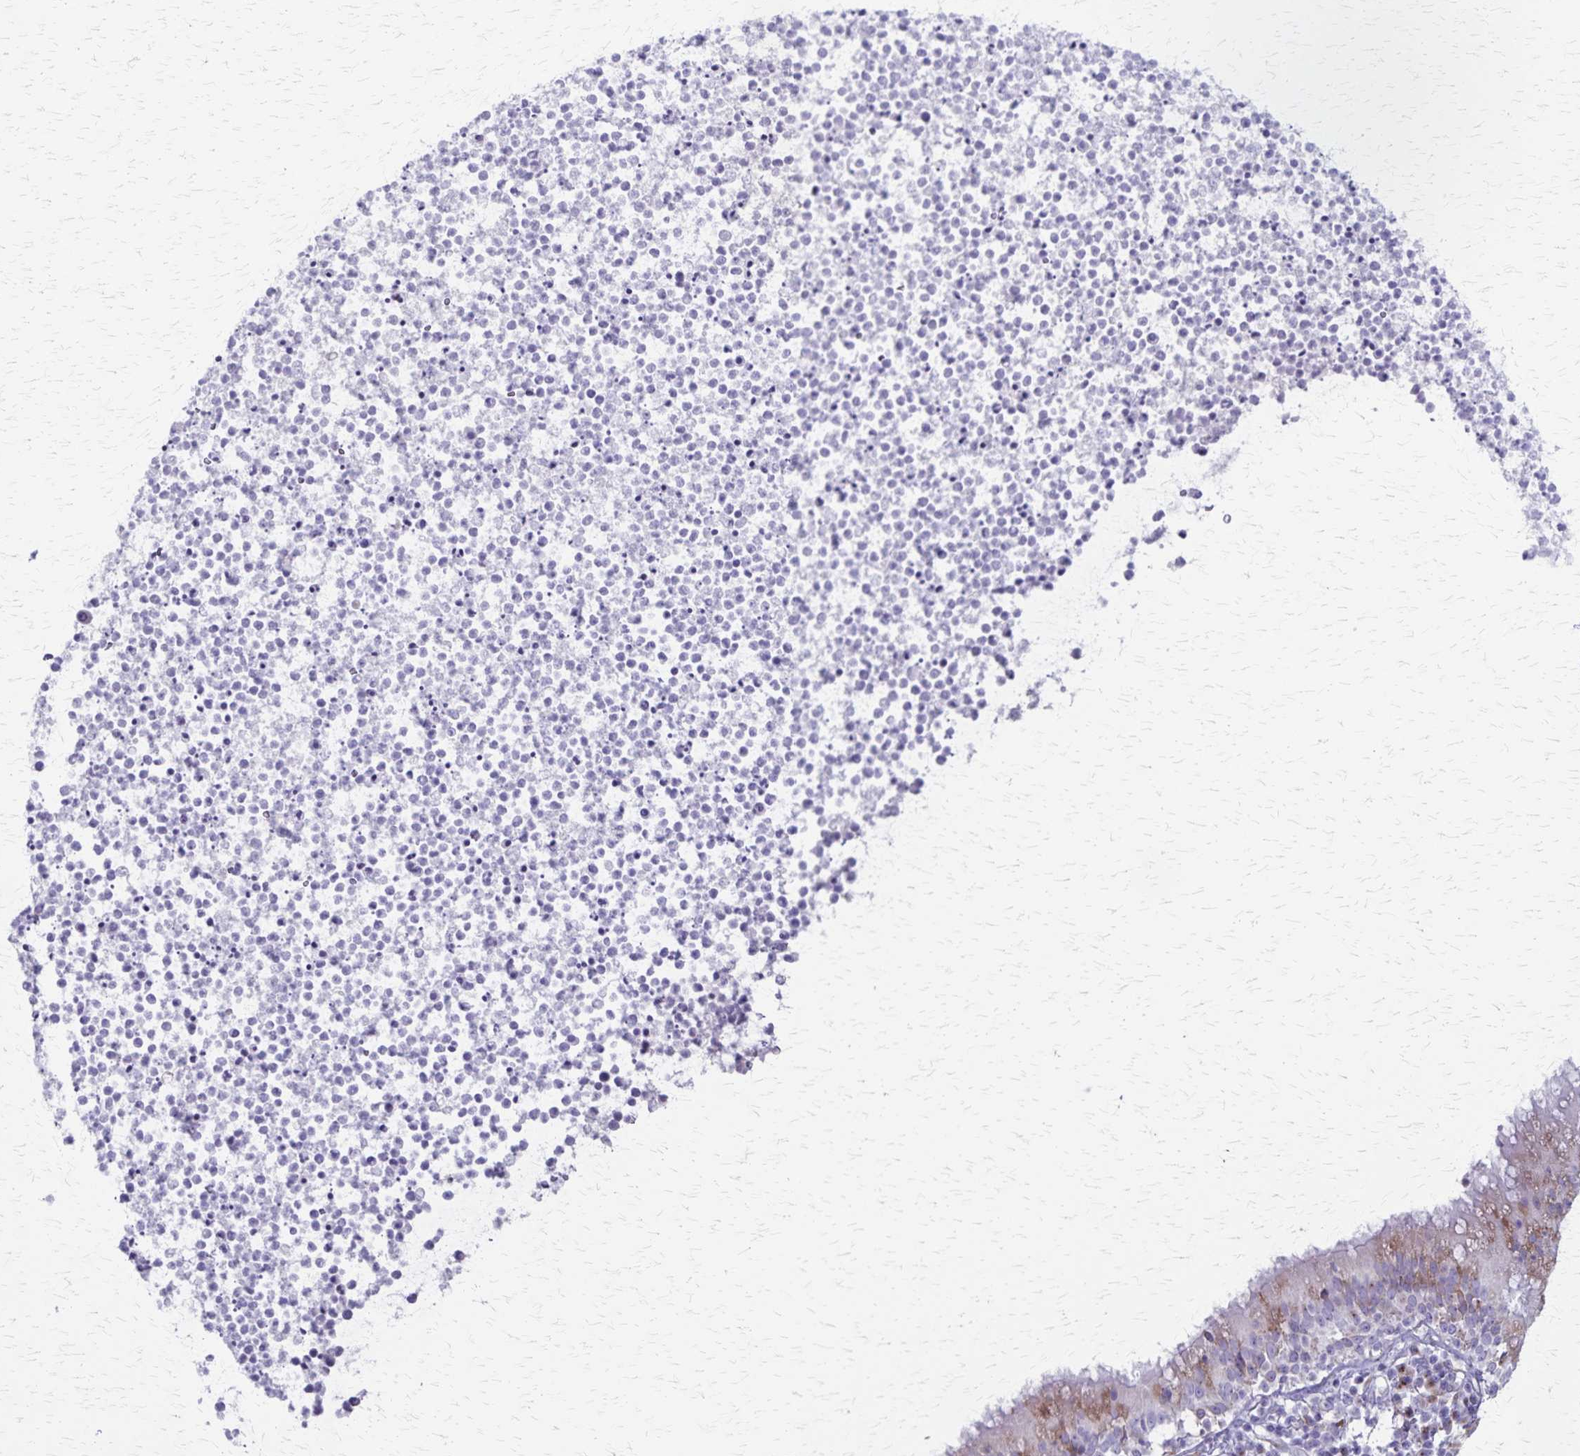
{"staining": {"intensity": "weak", "quantity": "25%-75%", "location": "cytoplasmic/membranous"}, "tissue": "bronchus", "cell_type": "Respiratory epithelial cells", "image_type": "normal", "snomed": [{"axis": "morphology", "description": "Normal tissue, NOS"}, {"axis": "topography", "description": "Cartilage tissue"}, {"axis": "topography", "description": "Bronchus"}], "caption": "Immunohistochemical staining of benign bronchus exhibits 25%-75% levels of weak cytoplasmic/membranous protein expression in about 25%-75% of respiratory epithelial cells. Immunohistochemistry (ihc) stains the protein of interest in brown and the nuclei are stained blue.", "gene": "MCFD2", "patient": {"sex": "male", "age": 56}}